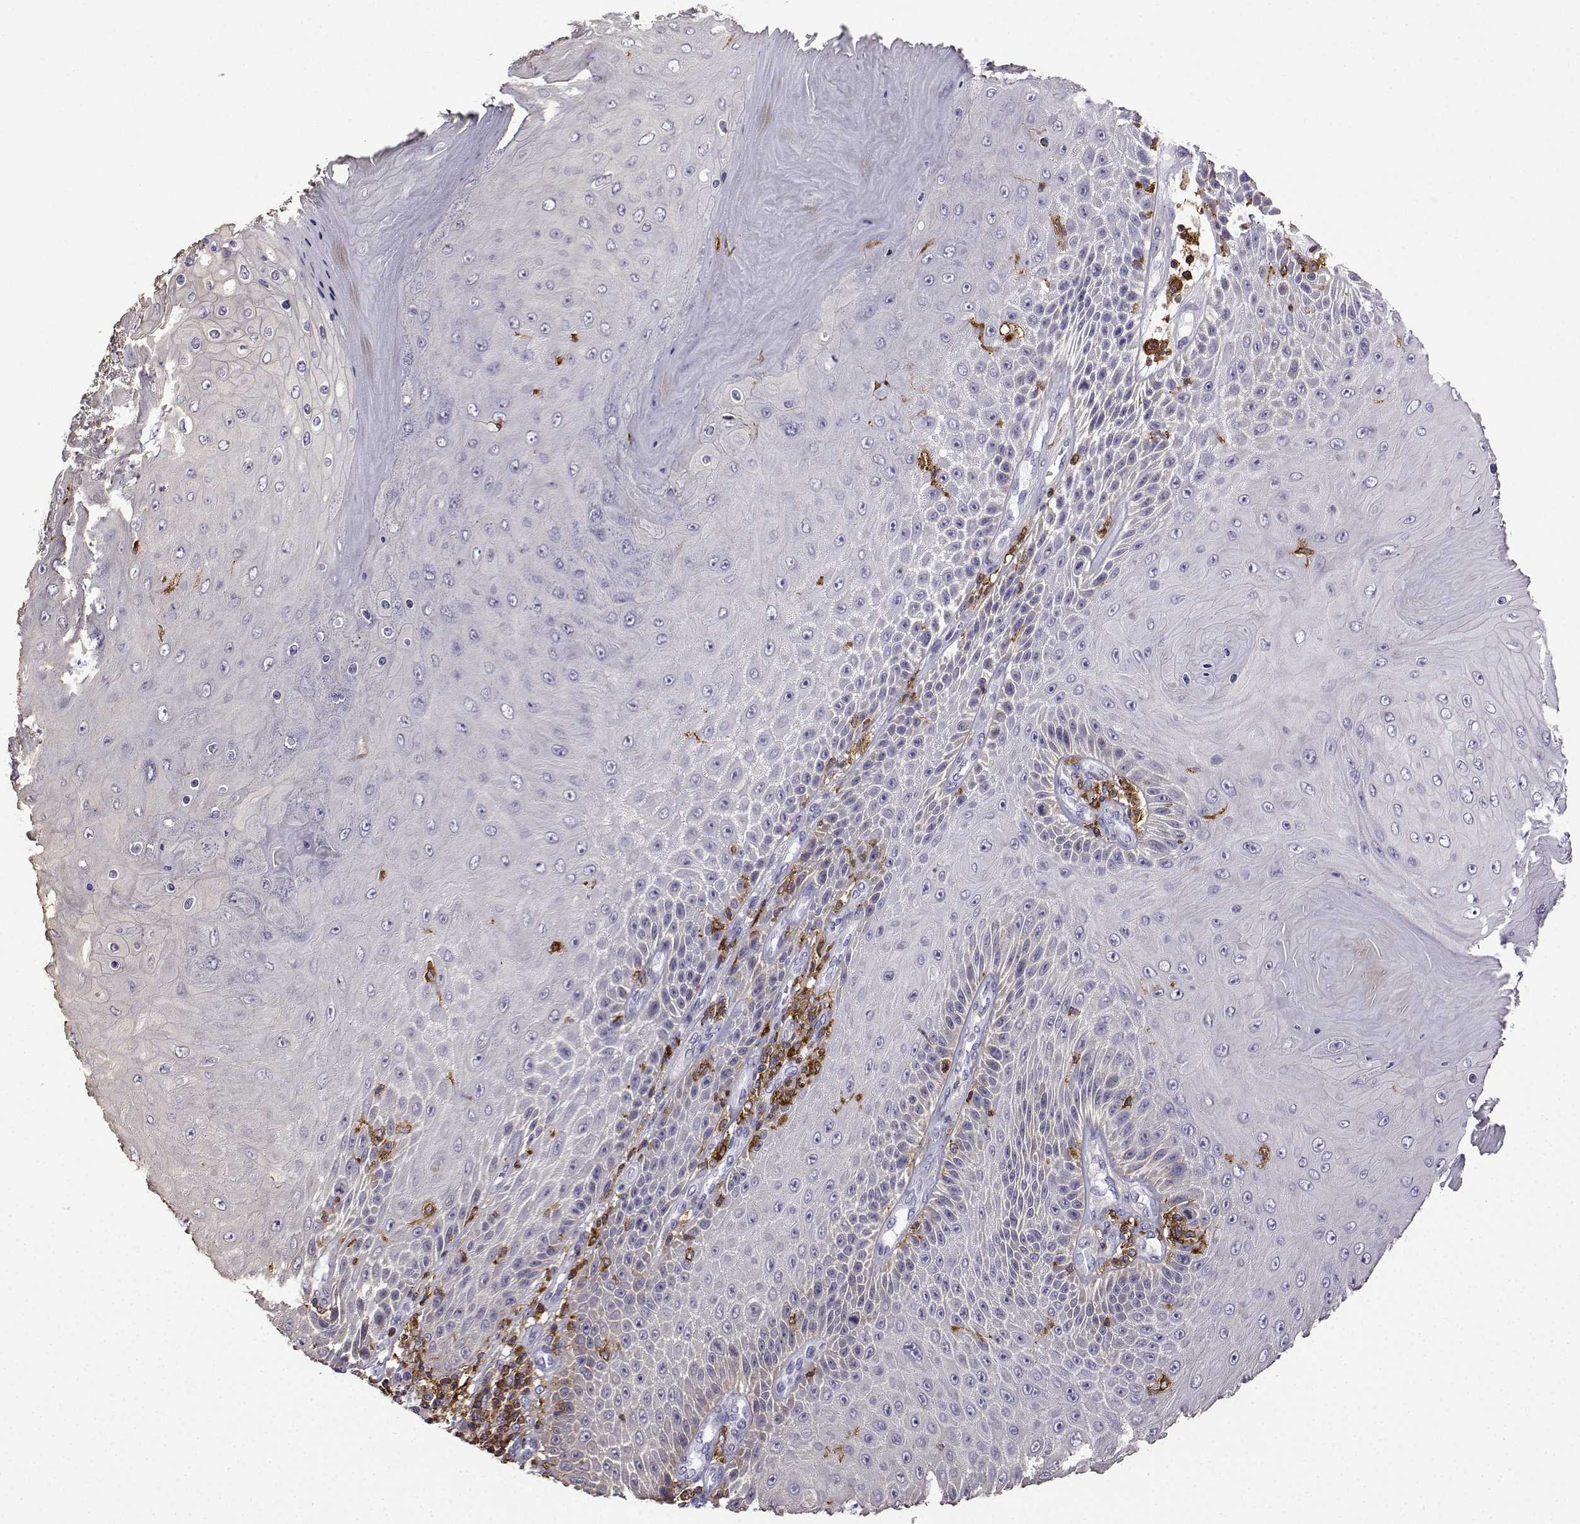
{"staining": {"intensity": "negative", "quantity": "none", "location": "none"}, "tissue": "skin cancer", "cell_type": "Tumor cells", "image_type": "cancer", "snomed": [{"axis": "morphology", "description": "Squamous cell carcinoma, NOS"}, {"axis": "topography", "description": "Skin"}], "caption": "DAB (3,3'-diaminobenzidine) immunohistochemical staining of human skin cancer (squamous cell carcinoma) displays no significant positivity in tumor cells.", "gene": "DOCK10", "patient": {"sex": "male", "age": 62}}